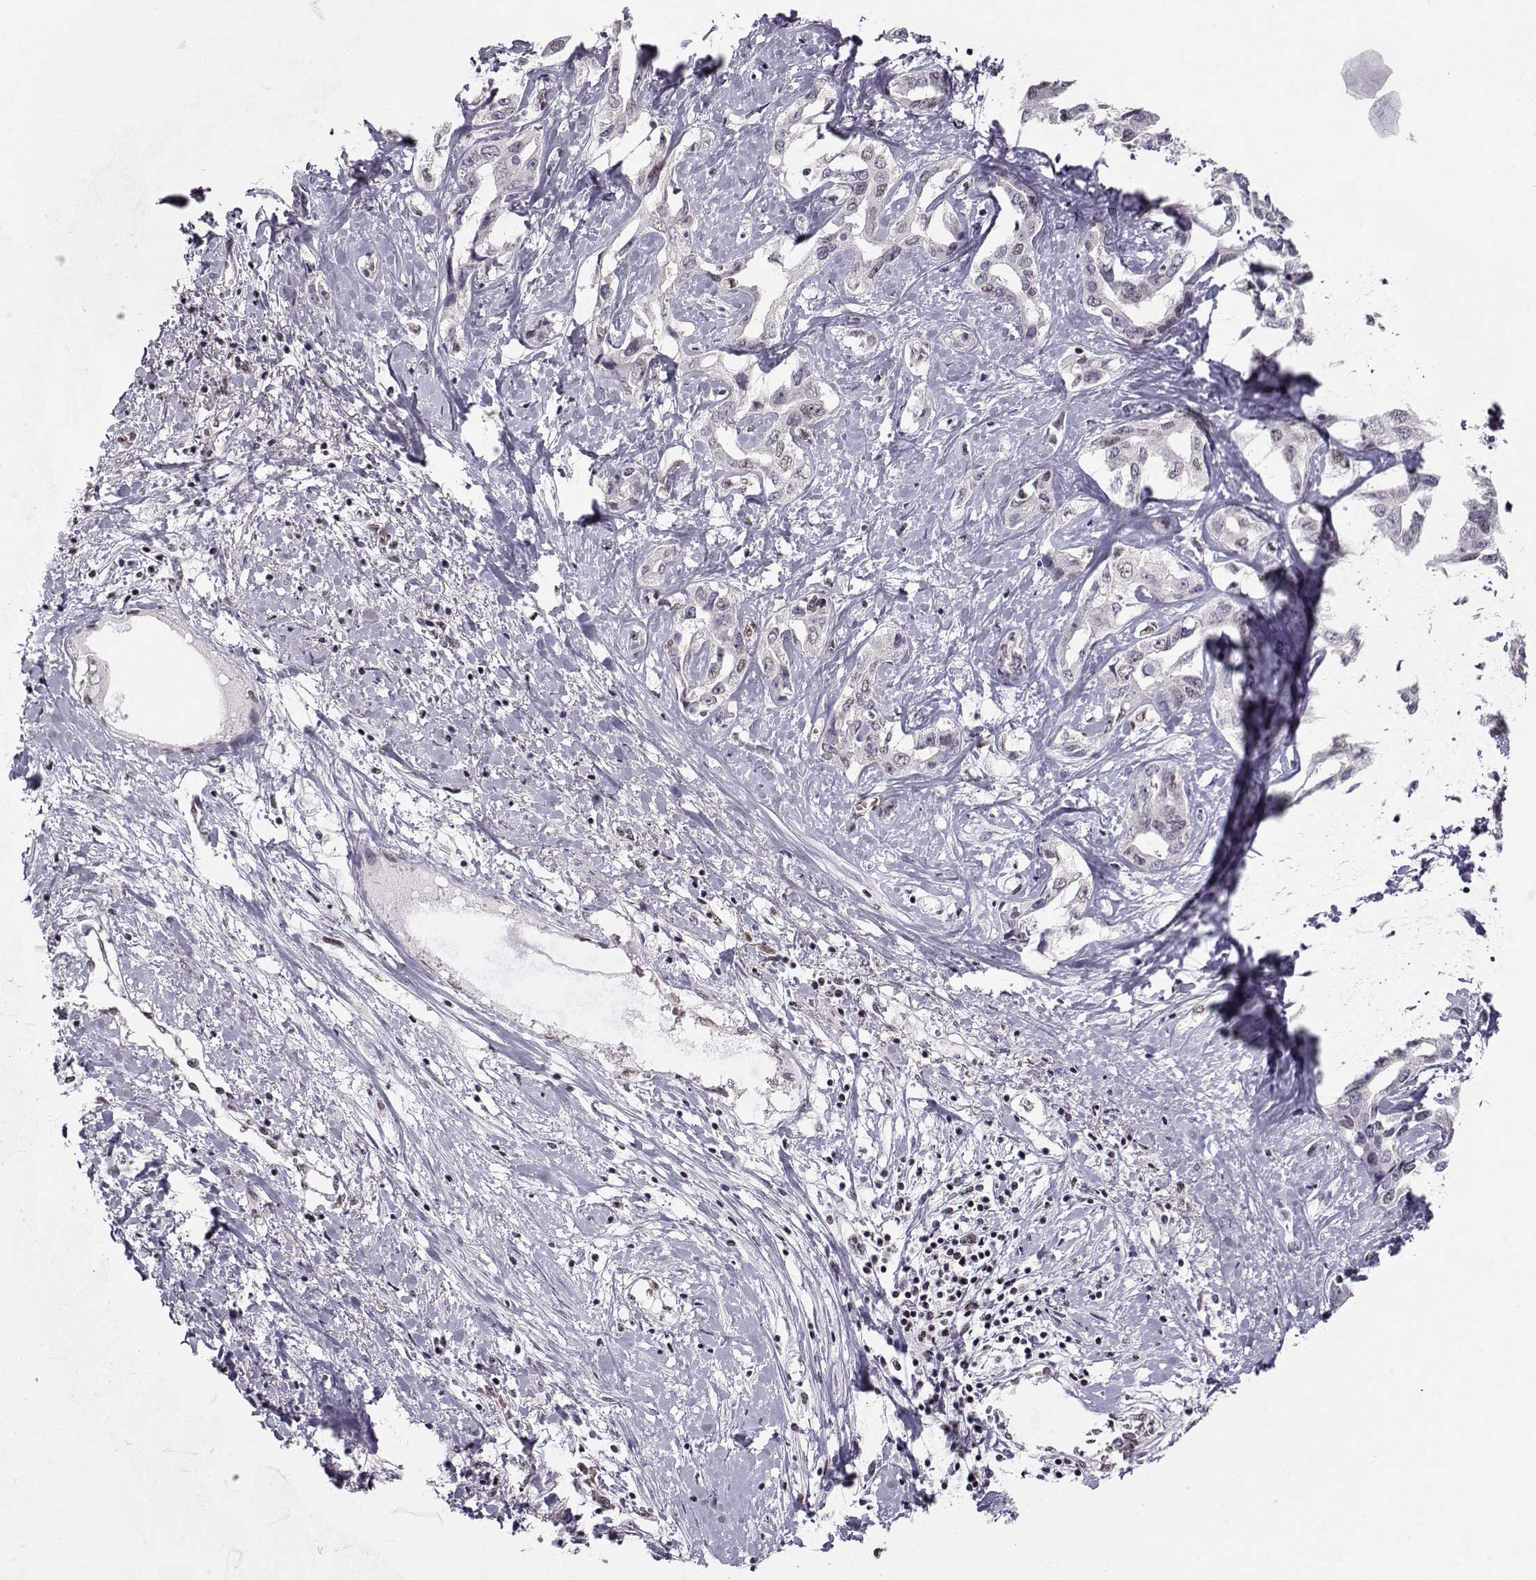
{"staining": {"intensity": "negative", "quantity": "none", "location": "none"}, "tissue": "liver cancer", "cell_type": "Tumor cells", "image_type": "cancer", "snomed": [{"axis": "morphology", "description": "Cholangiocarcinoma"}, {"axis": "topography", "description": "Liver"}], "caption": "Photomicrograph shows no significant protein staining in tumor cells of liver cholangiocarcinoma.", "gene": "LIN28A", "patient": {"sex": "male", "age": 59}}